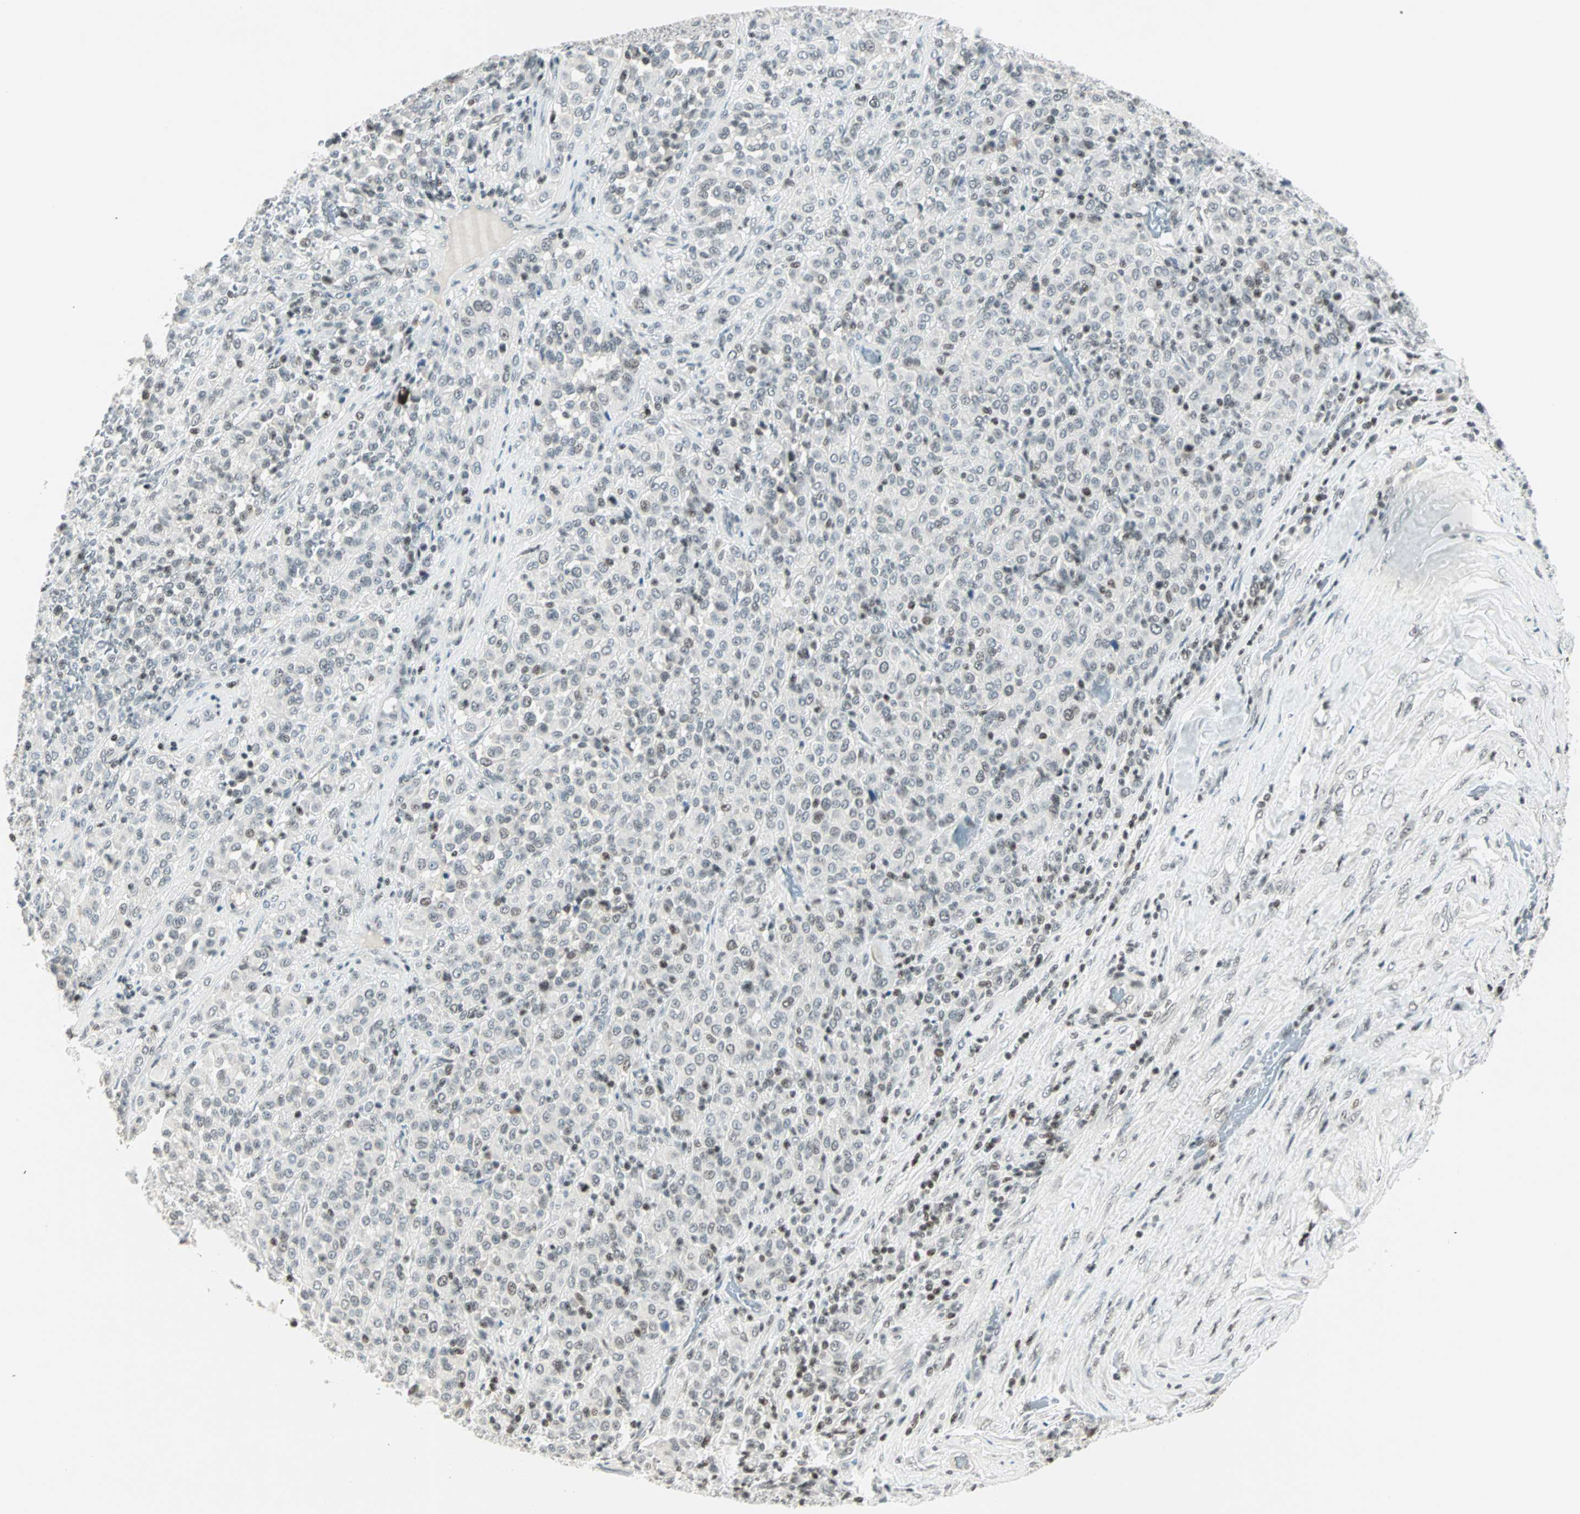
{"staining": {"intensity": "weak", "quantity": "<25%", "location": "nuclear"}, "tissue": "melanoma", "cell_type": "Tumor cells", "image_type": "cancer", "snomed": [{"axis": "morphology", "description": "Malignant melanoma, Metastatic site"}, {"axis": "topography", "description": "Pancreas"}], "caption": "Malignant melanoma (metastatic site) was stained to show a protein in brown. There is no significant expression in tumor cells.", "gene": "SIN3A", "patient": {"sex": "female", "age": 30}}